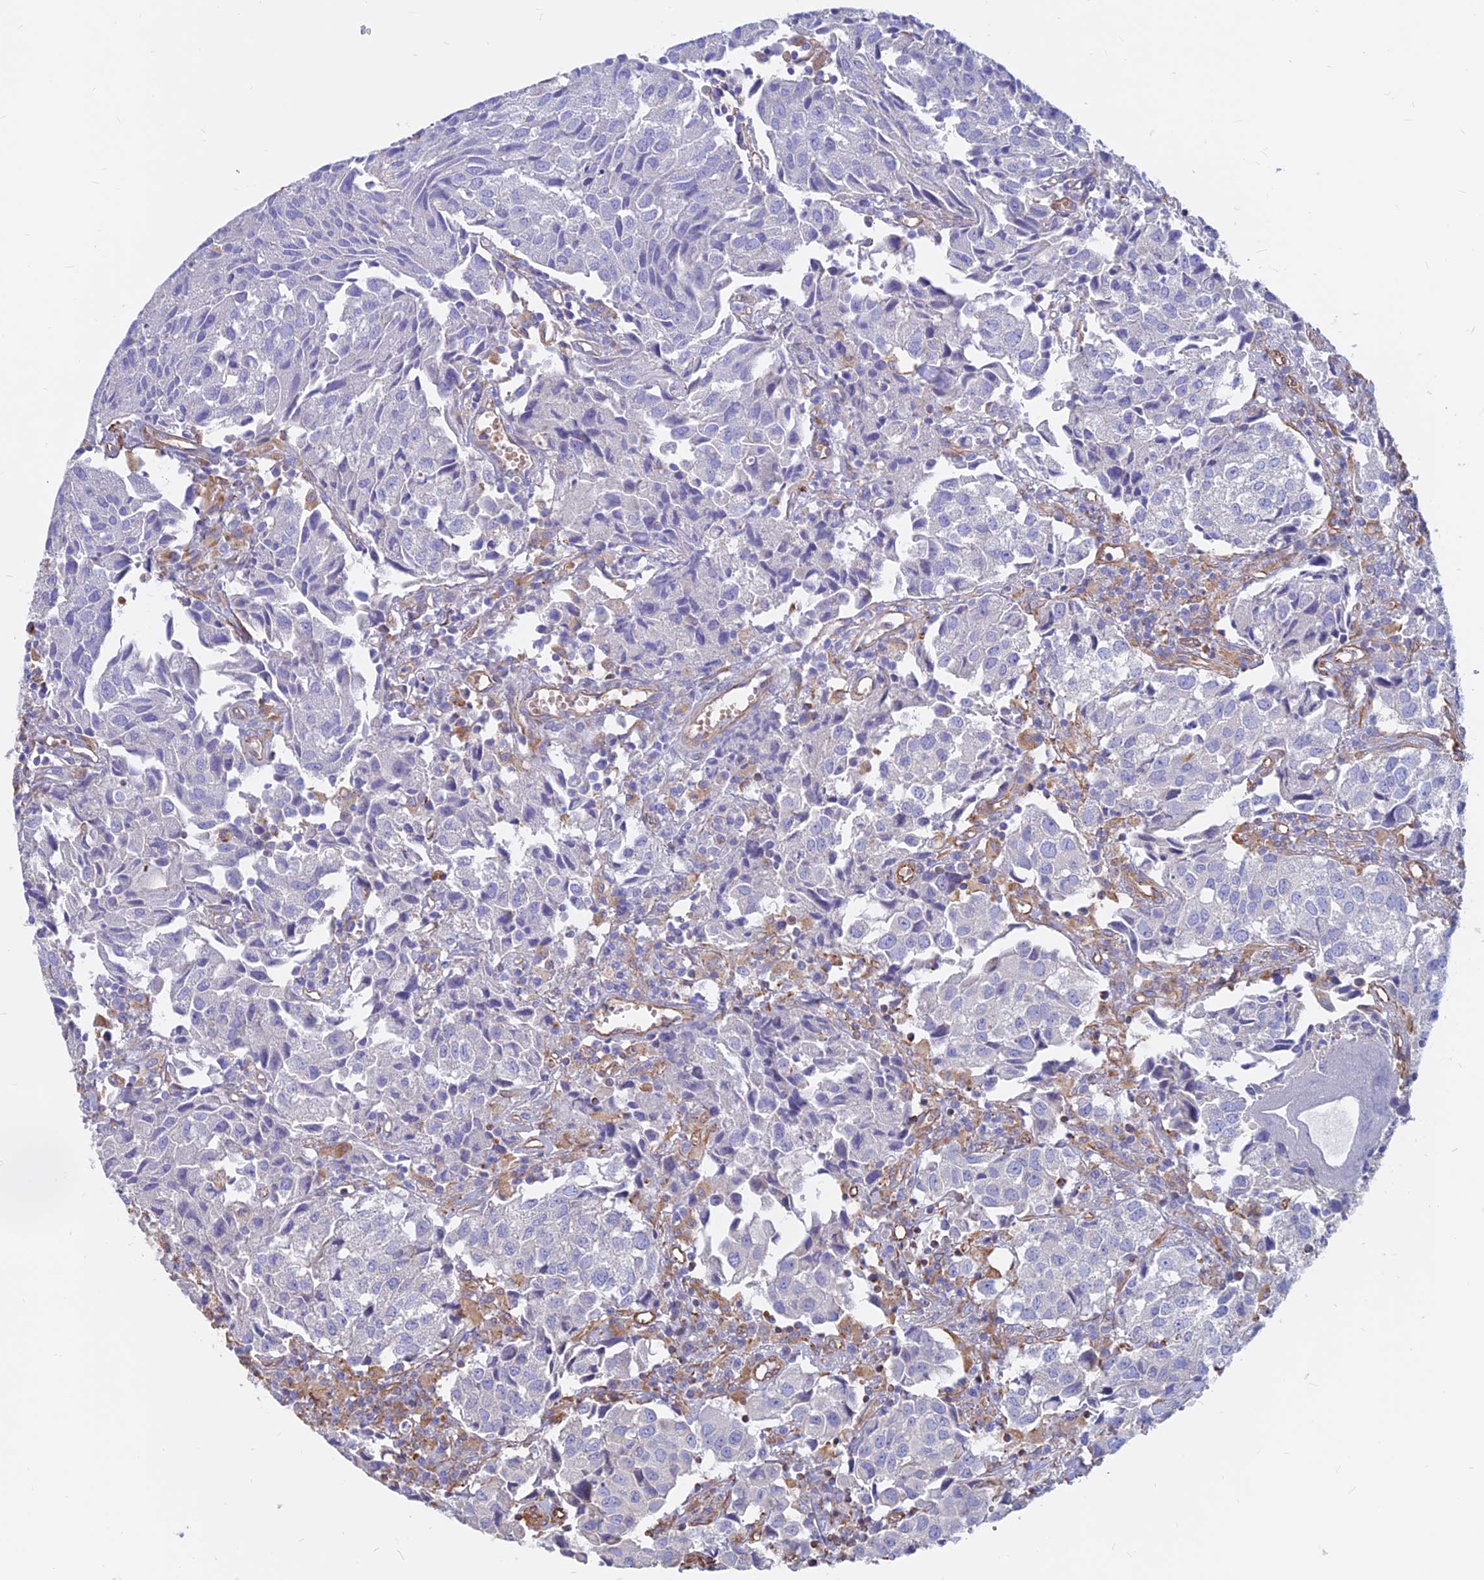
{"staining": {"intensity": "negative", "quantity": "none", "location": "none"}, "tissue": "urothelial cancer", "cell_type": "Tumor cells", "image_type": "cancer", "snomed": [{"axis": "morphology", "description": "Urothelial carcinoma, High grade"}, {"axis": "topography", "description": "Urinary bladder"}], "caption": "IHC histopathology image of urothelial cancer stained for a protein (brown), which displays no expression in tumor cells.", "gene": "CDK18", "patient": {"sex": "female", "age": 75}}